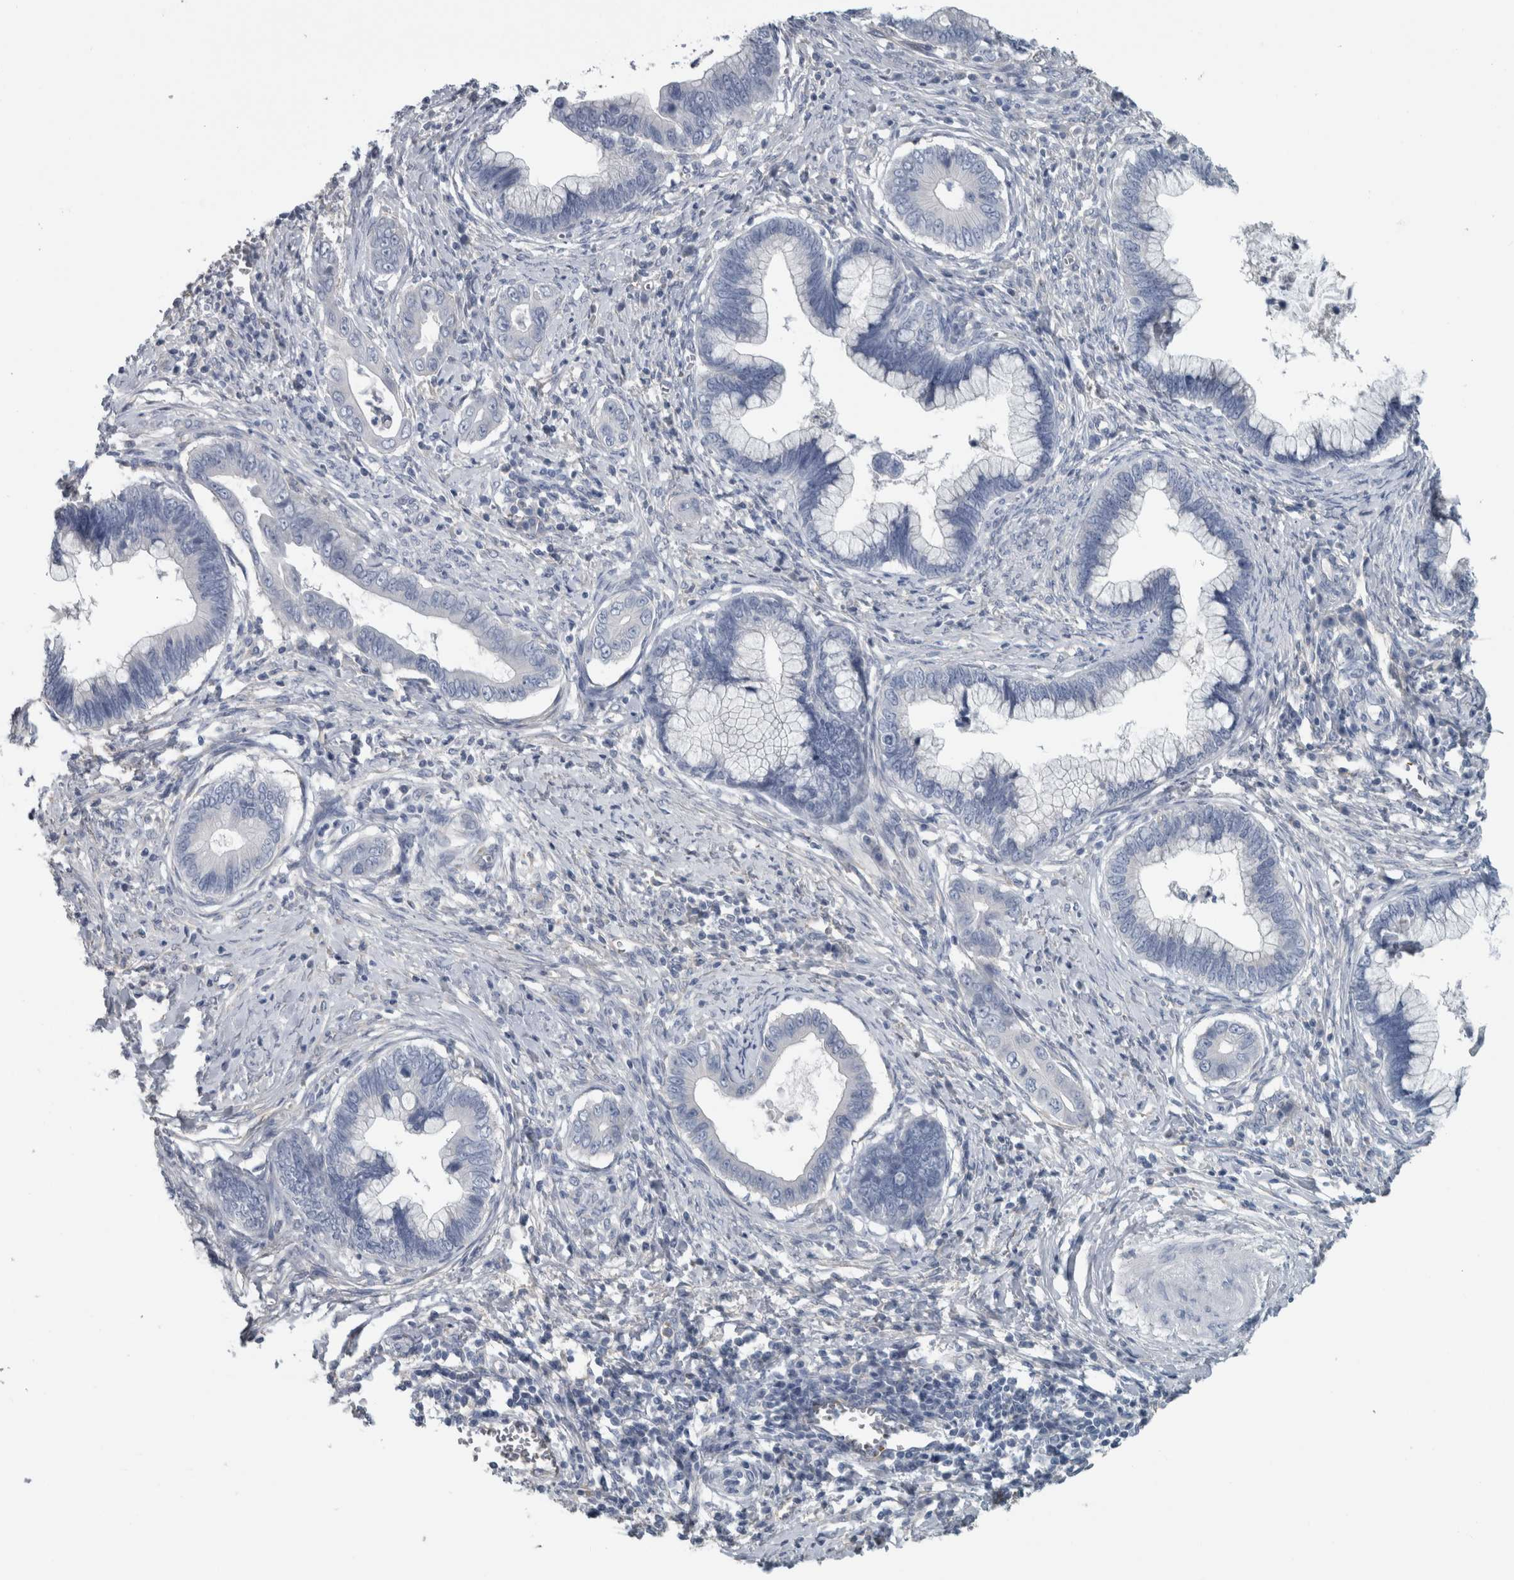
{"staining": {"intensity": "negative", "quantity": "none", "location": "none"}, "tissue": "cervical cancer", "cell_type": "Tumor cells", "image_type": "cancer", "snomed": [{"axis": "morphology", "description": "Adenocarcinoma, NOS"}, {"axis": "topography", "description": "Cervix"}], "caption": "Tumor cells show no significant protein positivity in cervical cancer (adenocarcinoma).", "gene": "SH3GL2", "patient": {"sex": "female", "age": 44}}